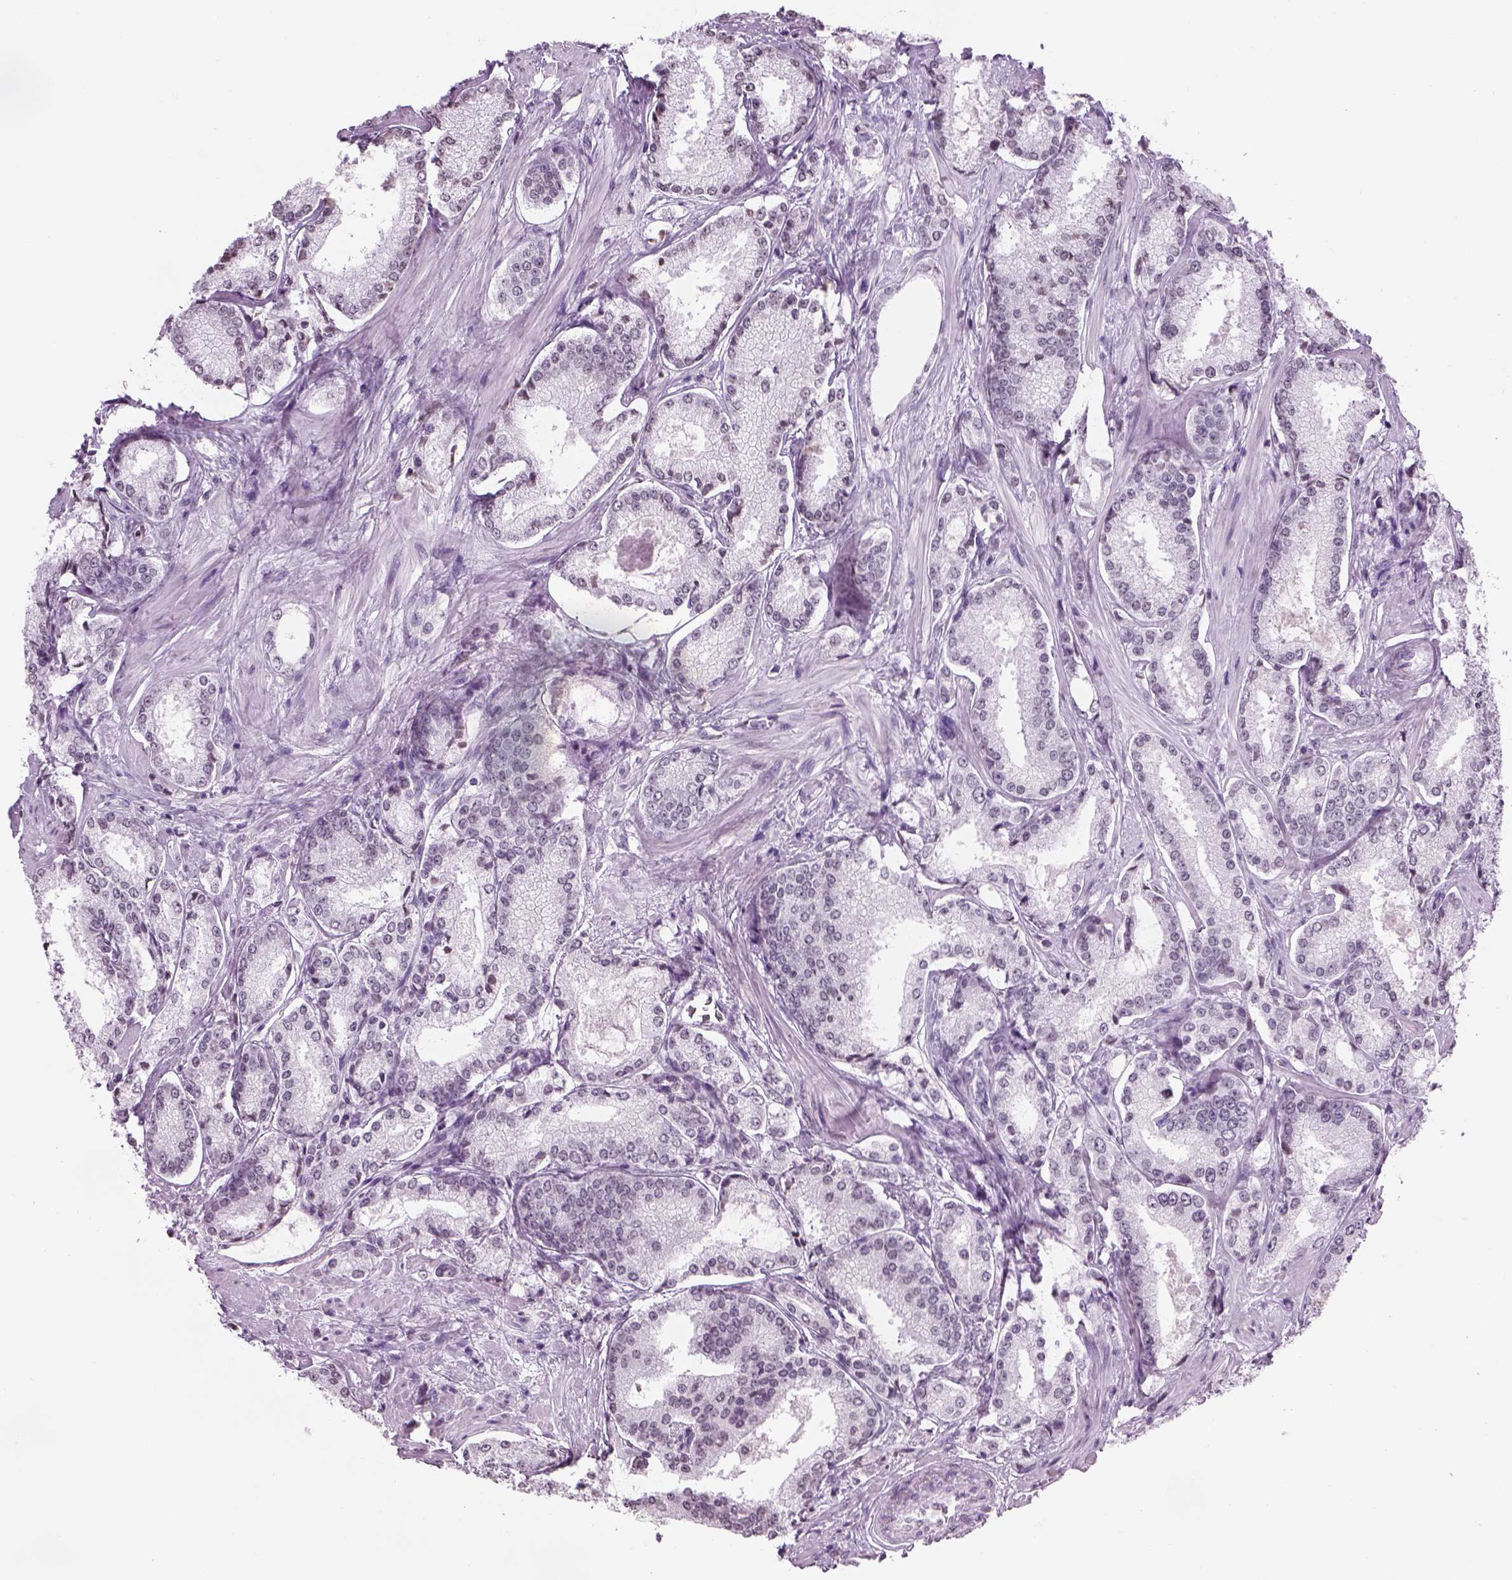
{"staining": {"intensity": "negative", "quantity": "none", "location": "none"}, "tissue": "prostate cancer", "cell_type": "Tumor cells", "image_type": "cancer", "snomed": [{"axis": "morphology", "description": "Adenocarcinoma, Low grade"}, {"axis": "topography", "description": "Prostate"}], "caption": "Prostate cancer stained for a protein using immunohistochemistry demonstrates no positivity tumor cells.", "gene": "BARHL1", "patient": {"sex": "male", "age": 56}}